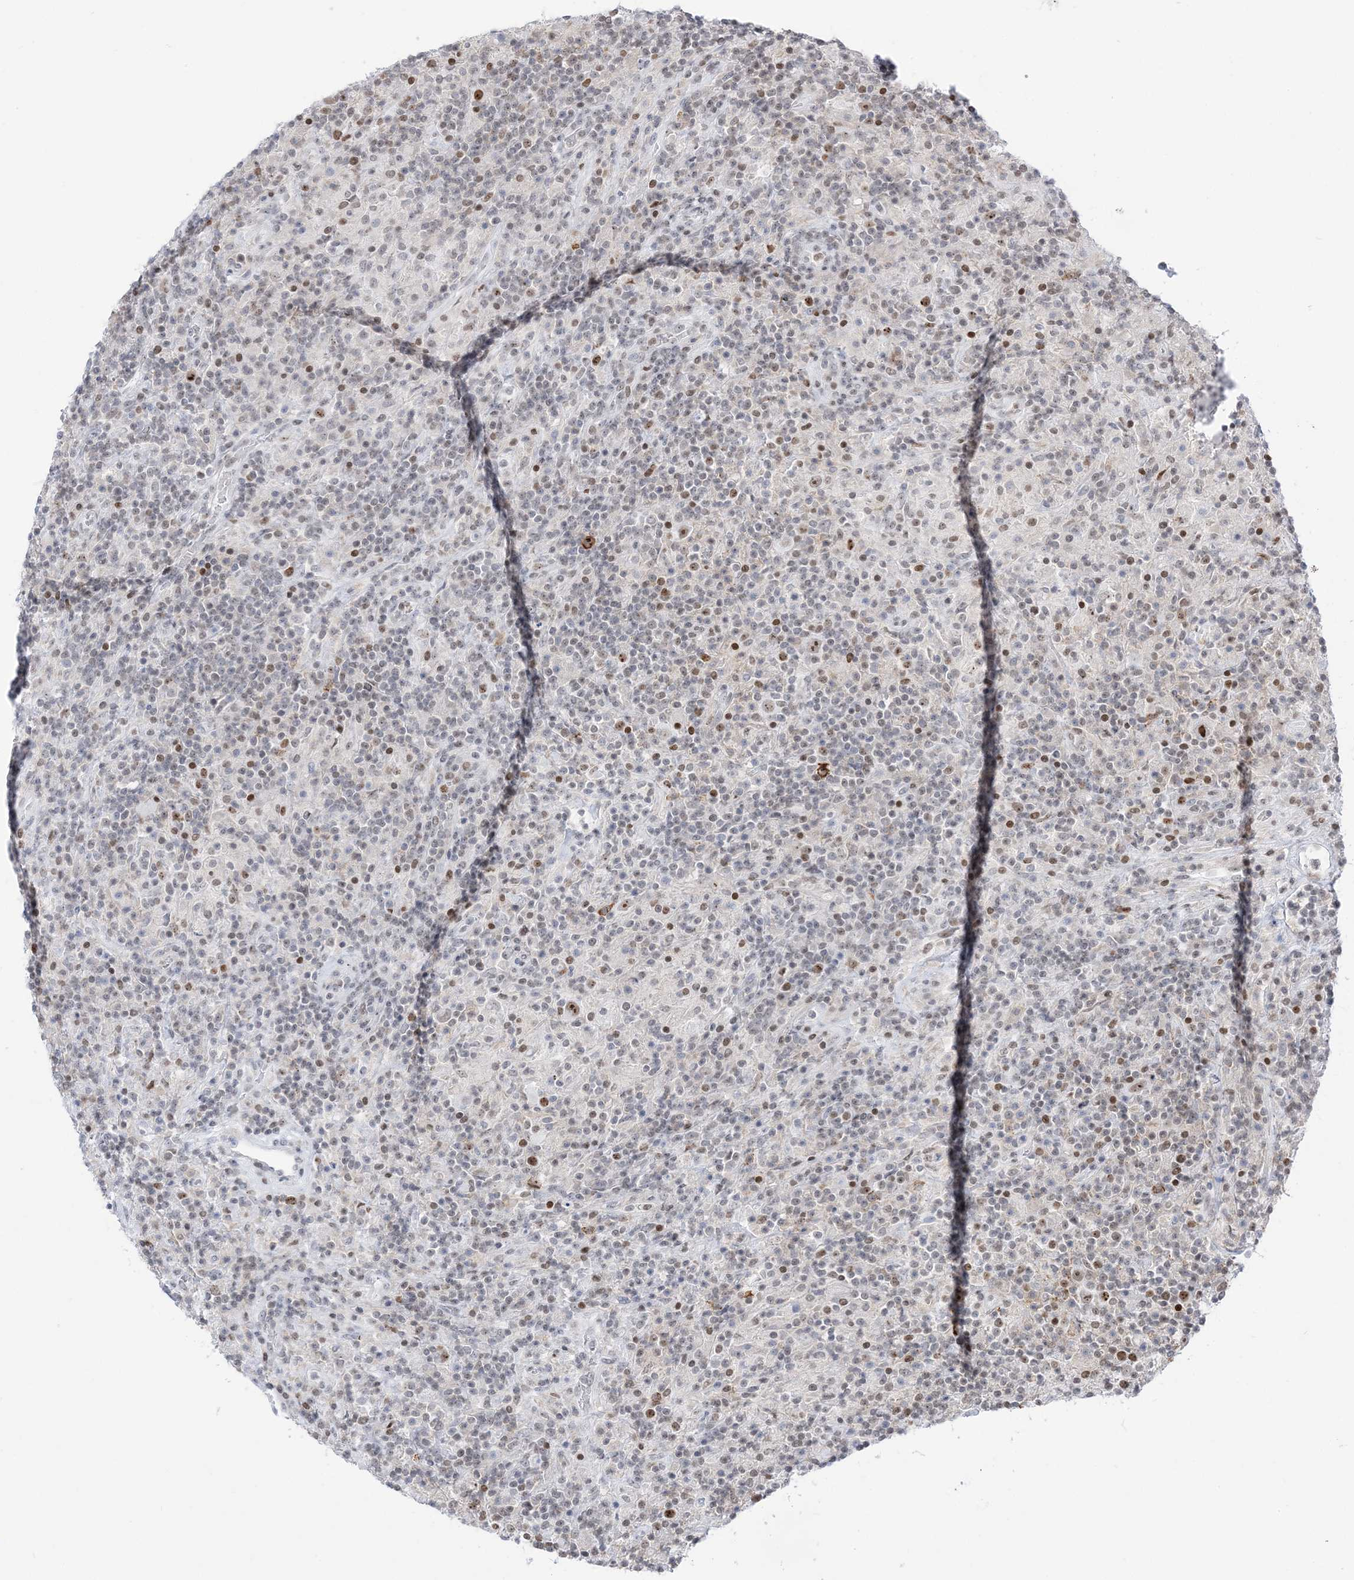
{"staining": {"intensity": "moderate", "quantity": ">75%", "location": "nuclear"}, "tissue": "lymphoma", "cell_type": "Tumor cells", "image_type": "cancer", "snomed": [{"axis": "morphology", "description": "Hodgkin's disease, NOS"}, {"axis": "topography", "description": "Lymph node"}], "caption": "Immunohistochemical staining of Hodgkin's disease shows moderate nuclear protein expression in approximately >75% of tumor cells.", "gene": "DDX21", "patient": {"sex": "male", "age": 70}}